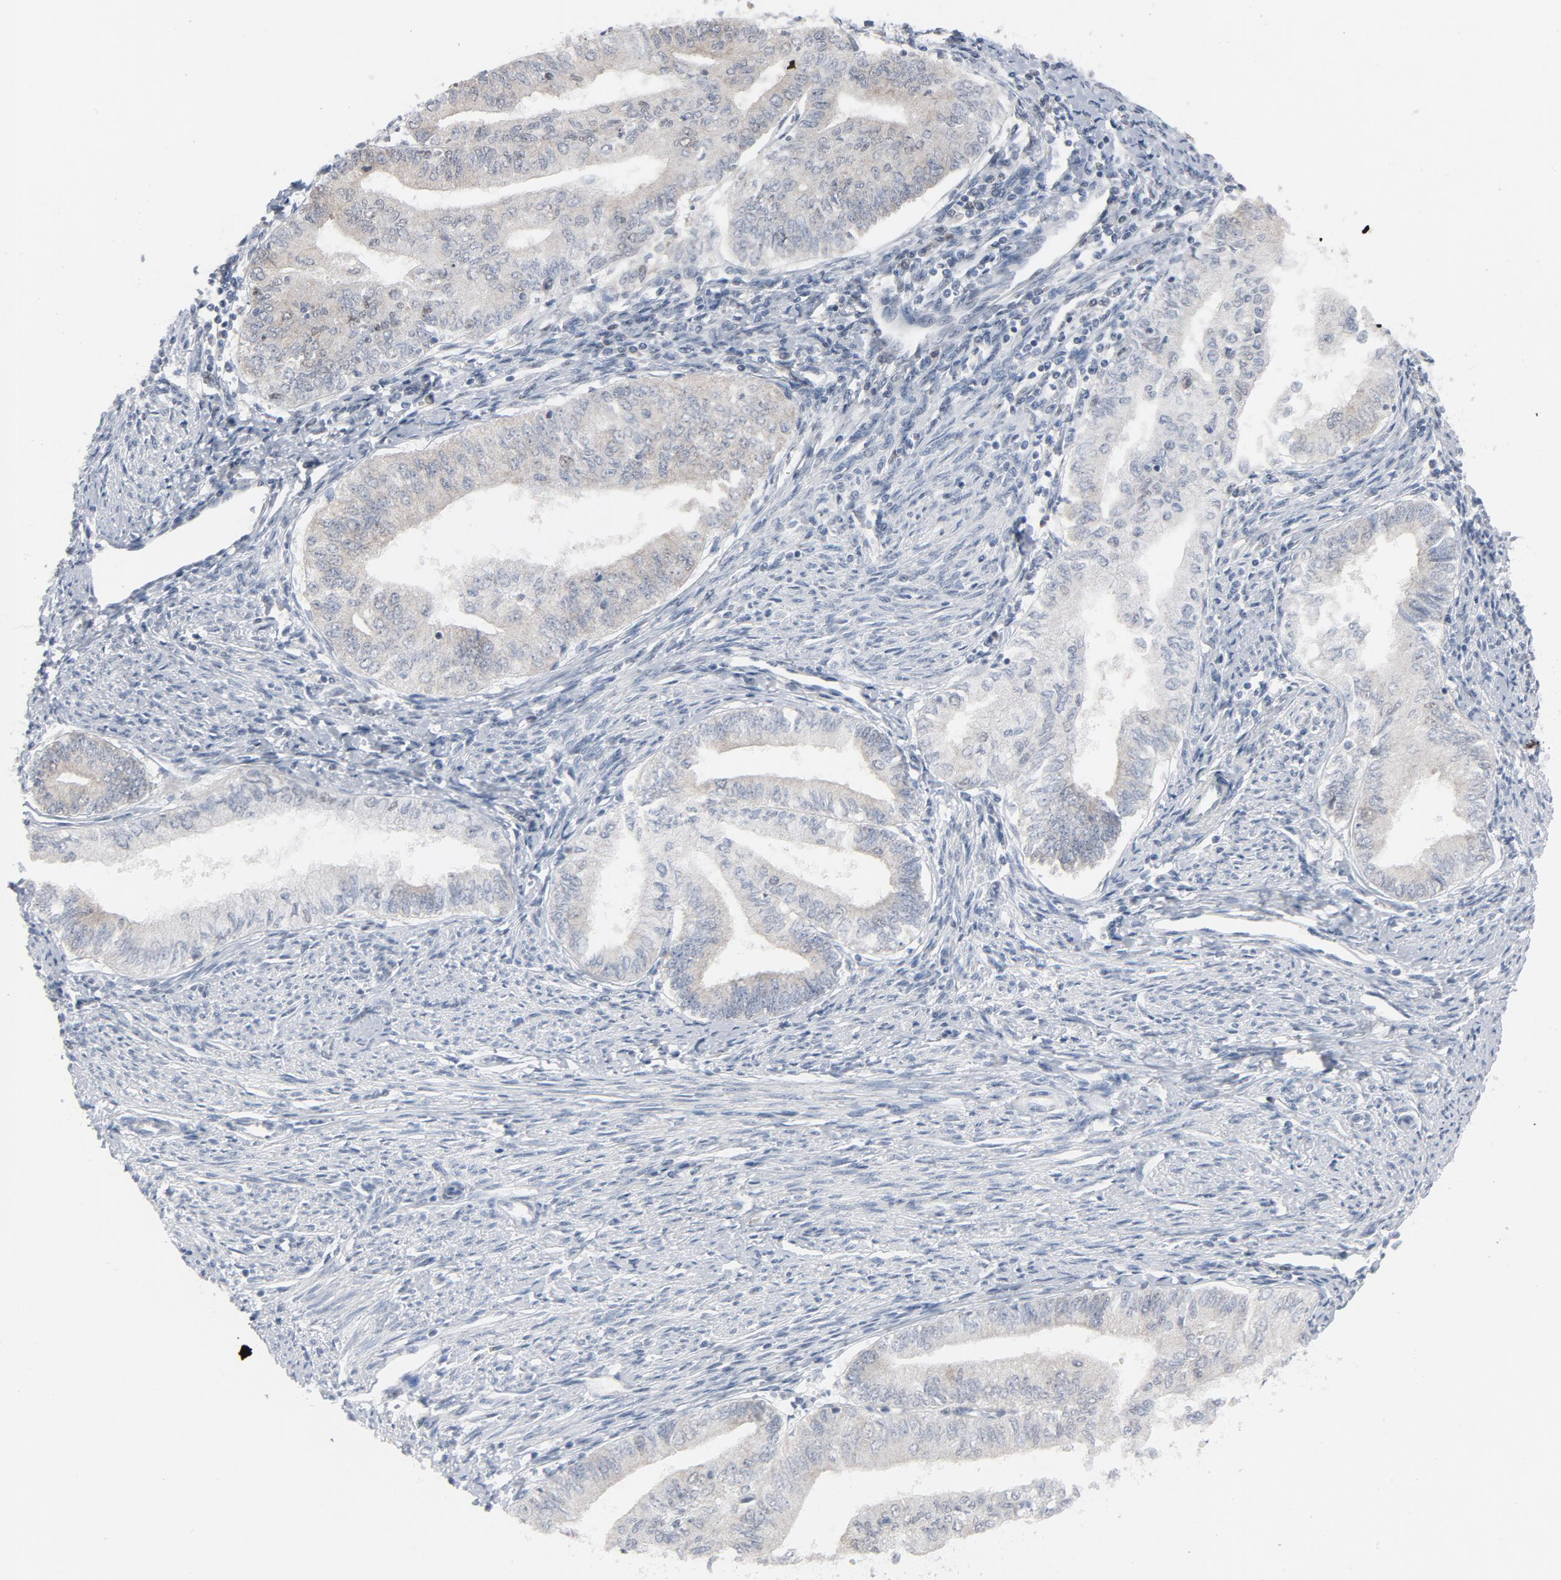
{"staining": {"intensity": "weak", "quantity": "25%-75%", "location": "cytoplasmic/membranous"}, "tissue": "endometrial cancer", "cell_type": "Tumor cells", "image_type": "cancer", "snomed": [{"axis": "morphology", "description": "Adenocarcinoma, NOS"}, {"axis": "topography", "description": "Endometrium"}], "caption": "Tumor cells show weak cytoplasmic/membranous staining in about 25%-75% of cells in endometrial cancer.", "gene": "JMJD6", "patient": {"sex": "female", "age": 66}}